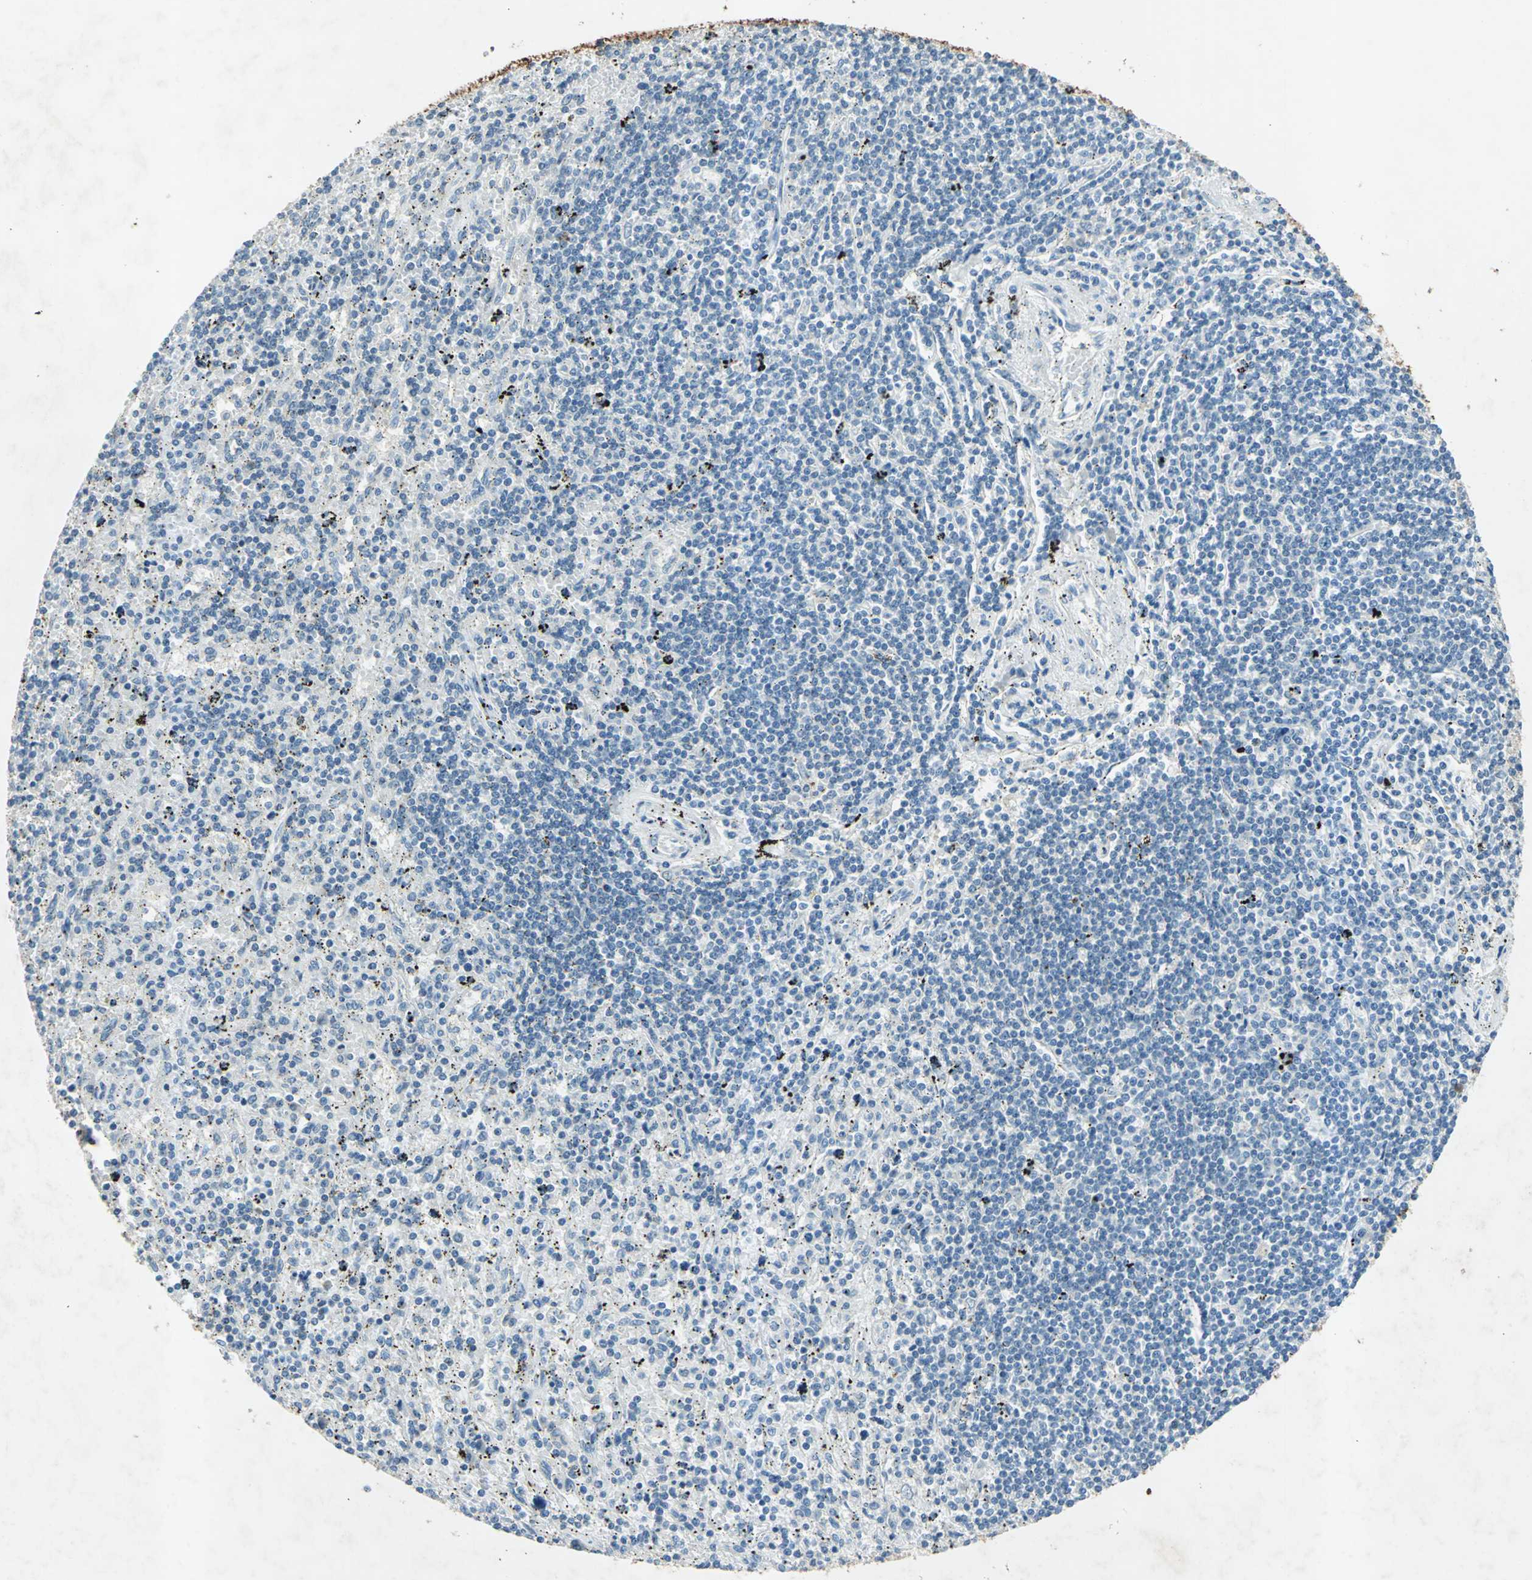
{"staining": {"intensity": "negative", "quantity": "none", "location": "none"}, "tissue": "lymphoma", "cell_type": "Tumor cells", "image_type": "cancer", "snomed": [{"axis": "morphology", "description": "Malignant lymphoma, non-Hodgkin's type, Low grade"}, {"axis": "topography", "description": "Spleen"}], "caption": "Immunohistochemistry (IHC) of human lymphoma shows no positivity in tumor cells.", "gene": "CAMK2B", "patient": {"sex": "male", "age": 76}}